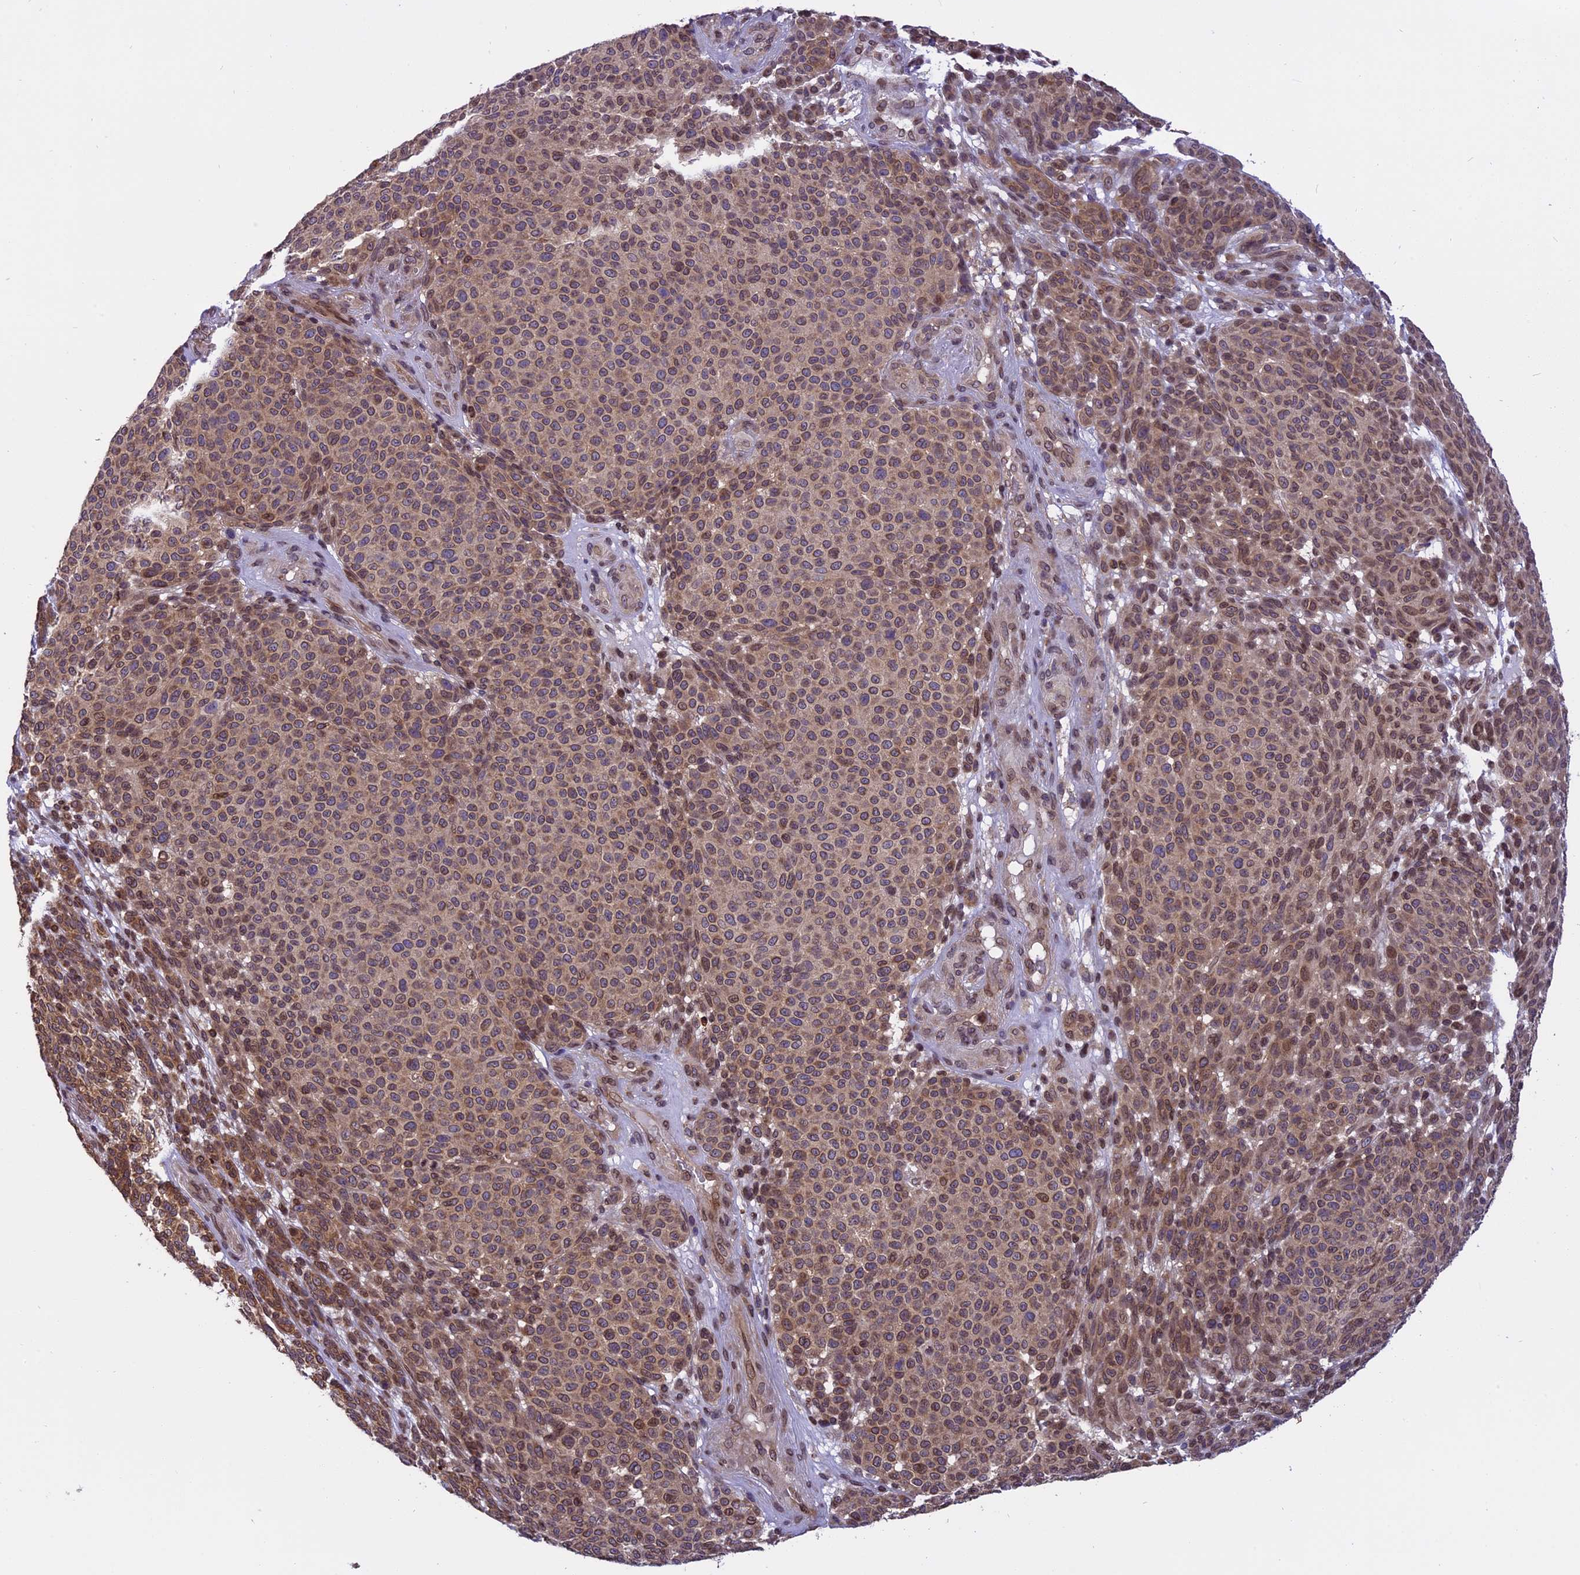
{"staining": {"intensity": "moderate", "quantity": ">75%", "location": "cytoplasmic/membranous,nuclear"}, "tissue": "melanoma", "cell_type": "Tumor cells", "image_type": "cancer", "snomed": [{"axis": "morphology", "description": "Malignant melanoma, NOS"}, {"axis": "topography", "description": "Skin"}], "caption": "Malignant melanoma tissue displays moderate cytoplasmic/membranous and nuclear staining in about >75% of tumor cells, visualized by immunohistochemistry.", "gene": "CHMP2A", "patient": {"sex": "male", "age": 49}}